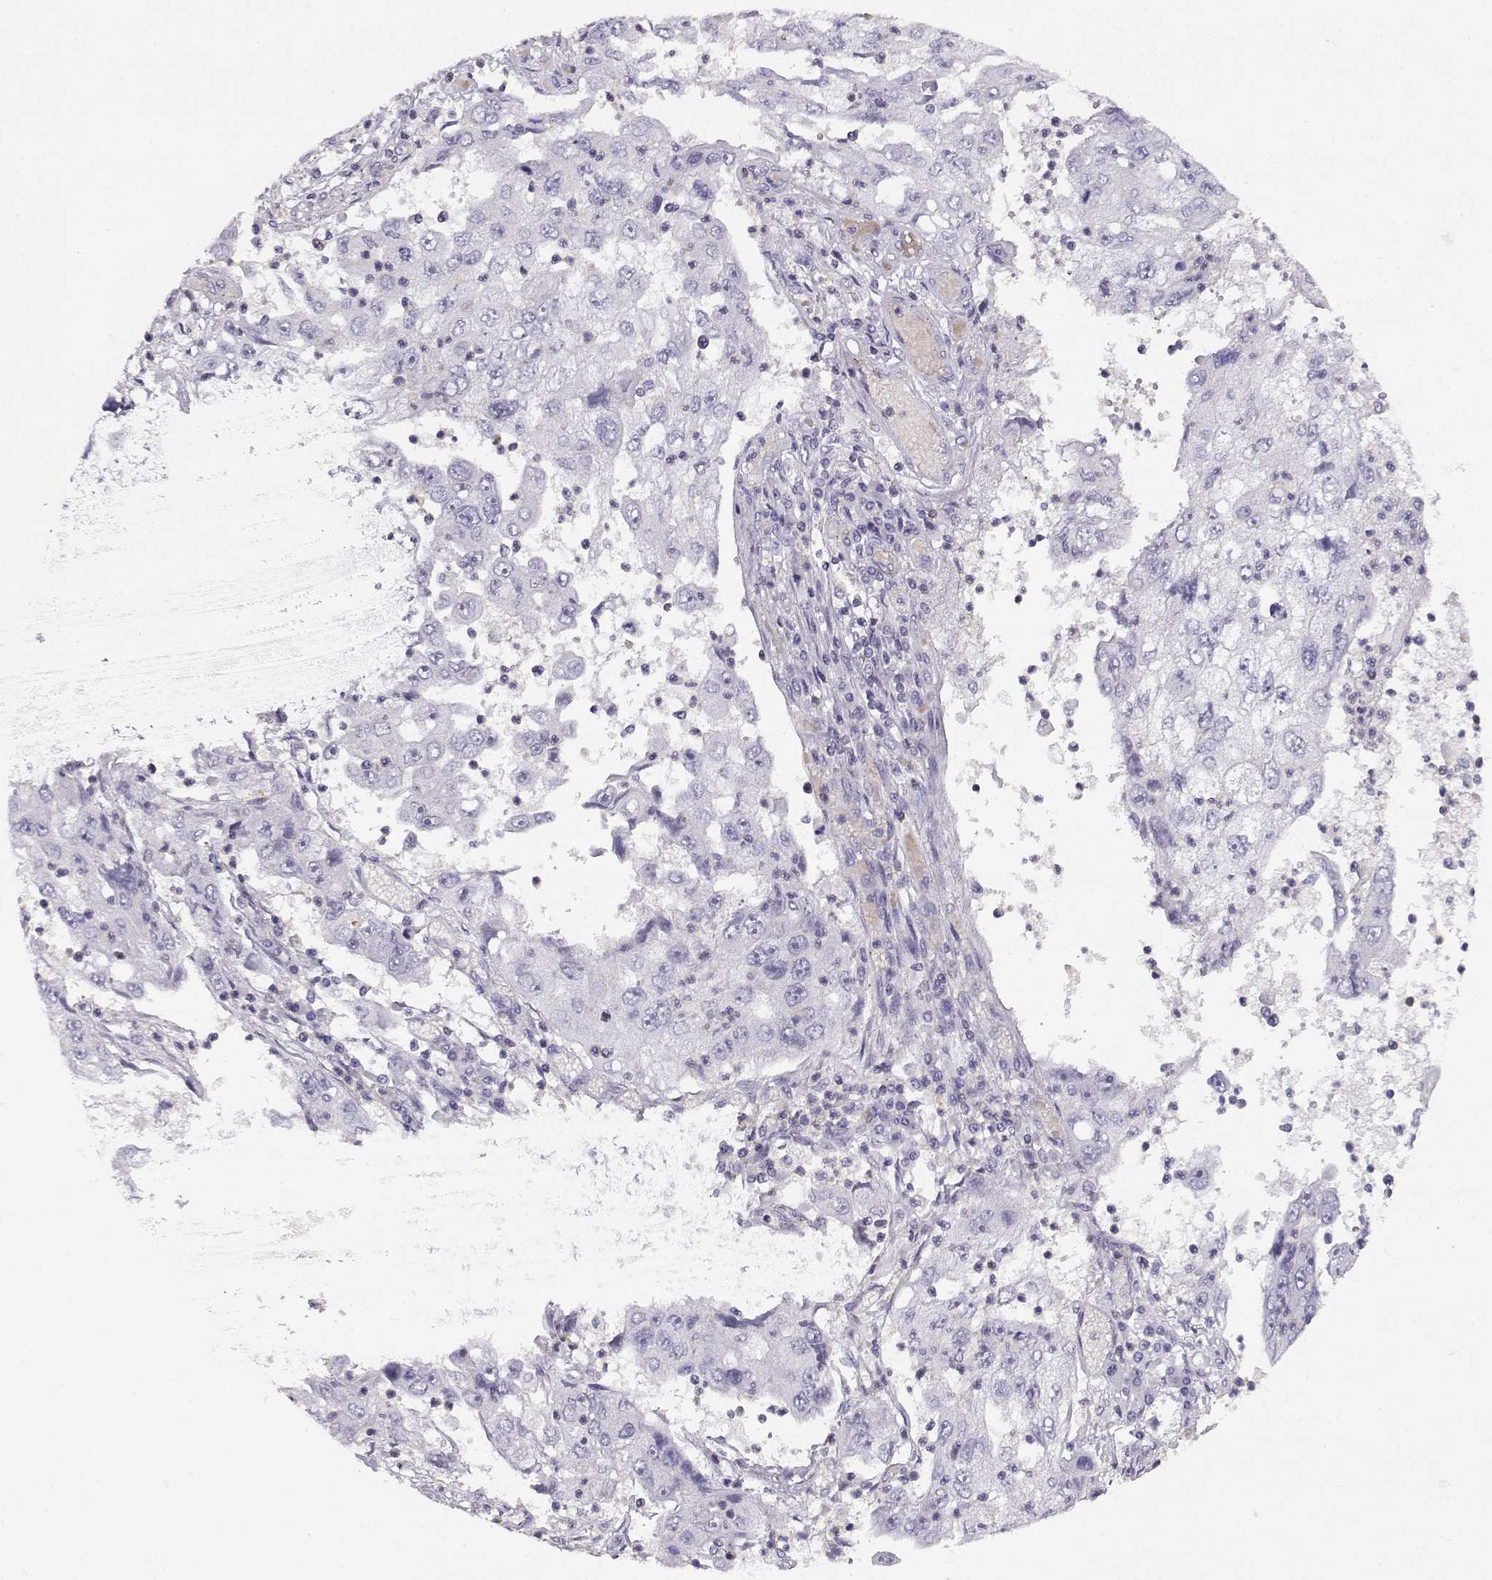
{"staining": {"intensity": "negative", "quantity": "none", "location": "none"}, "tissue": "cervical cancer", "cell_type": "Tumor cells", "image_type": "cancer", "snomed": [{"axis": "morphology", "description": "Squamous cell carcinoma, NOS"}, {"axis": "topography", "description": "Cervix"}], "caption": "DAB immunohistochemical staining of human cervical squamous cell carcinoma exhibits no significant expression in tumor cells. (DAB IHC, high magnification).", "gene": "MYO1A", "patient": {"sex": "female", "age": 36}}